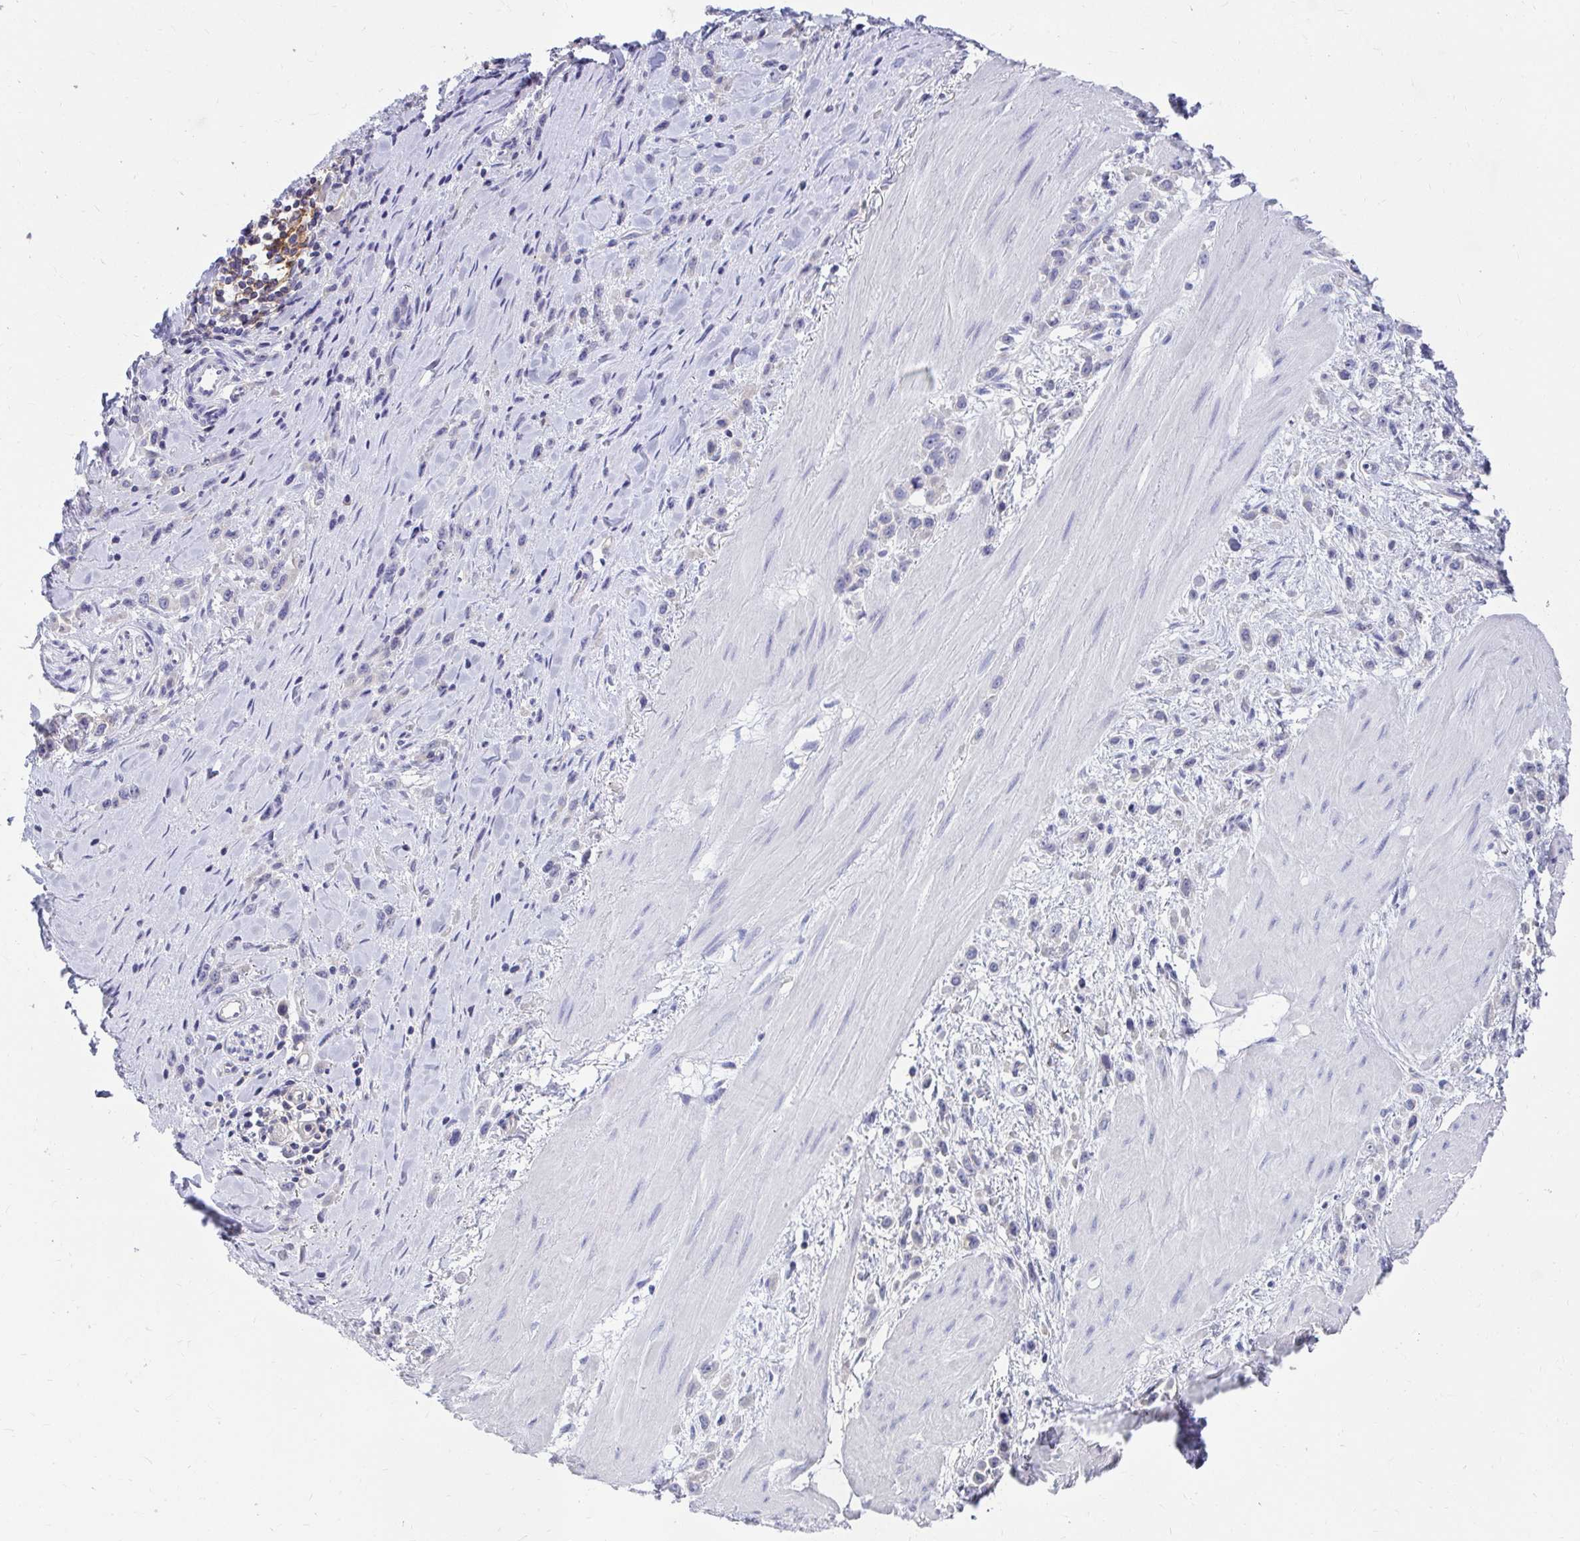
{"staining": {"intensity": "negative", "quantity": "none", "location": "none"}, "tissue": "stomach cancer", "cell_type": "Tumor cells", "image_type": "cancer", "snomed": [{"axis": "morphology", "description": "Adenocarcinoma, NOS"}, {"axis": "topography", "description": "Stomach"}], "caption": "An image of human stomach cancer is negative for staining in tumor cells.", "gene": "C19orf81", "patient": {"sex": "male", "age": 47}}